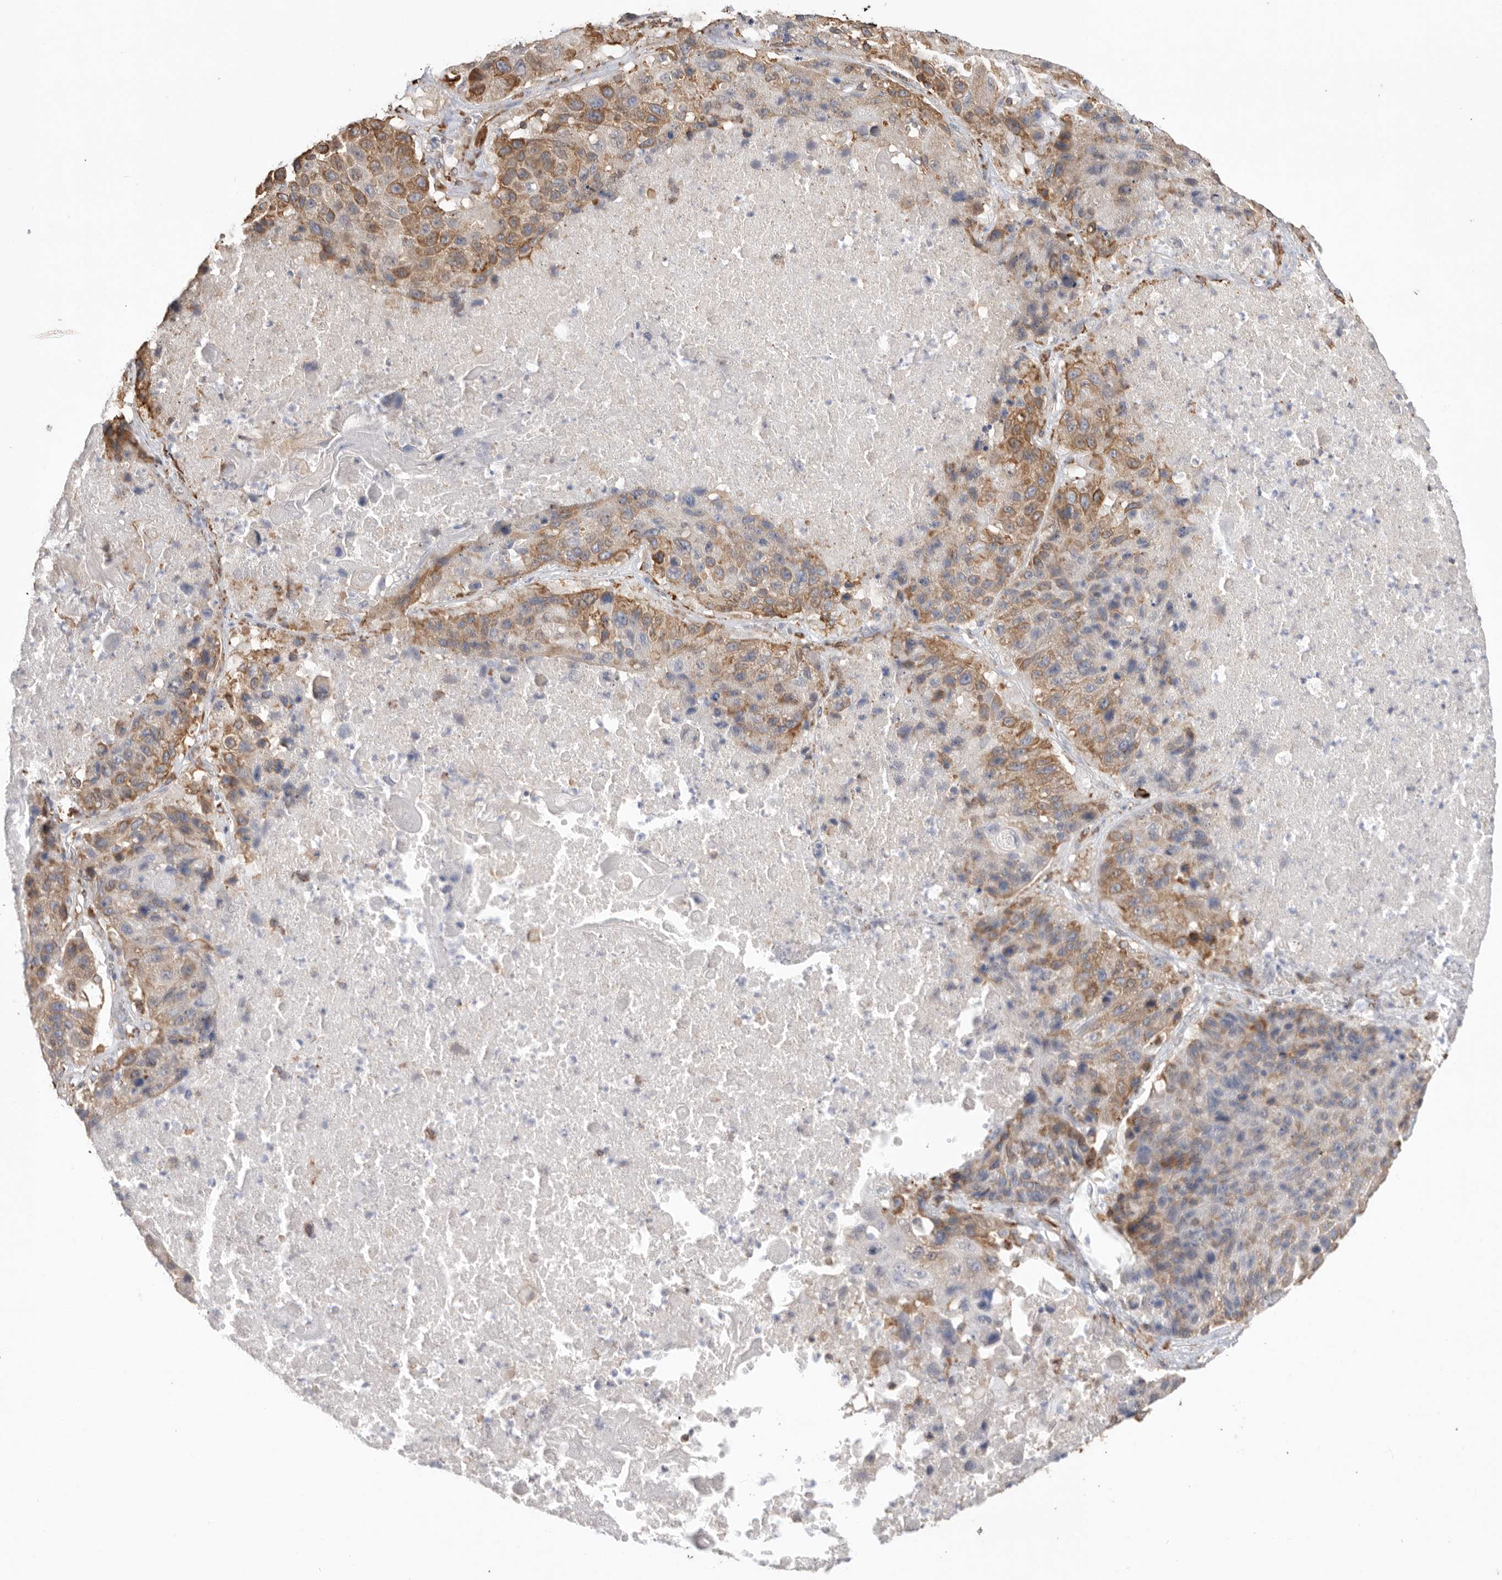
{"staining": {"intensity": "moderate", "quantity": "25%-75%", "location": "cytoplasmic/membranous"}, "tissue": "lung cancer", "cell_type": "Tumor cells", "image_type": "cancer", "snomed": [{"axis": "morphology", "description": "Squamous cell carcinoma, NOS"}, {"axis": "topography", "description": "Lung"}], "caption": "Approximately 25%-75% of tumor cells in lung cancer (squamous cell carcinoma) show moderate cytoplasmic/membranous protein expression as visualized by brown immunohistochemical staining.", "gene": "BLOC1S5", "patient": {"sex": "male", "age": 61}}